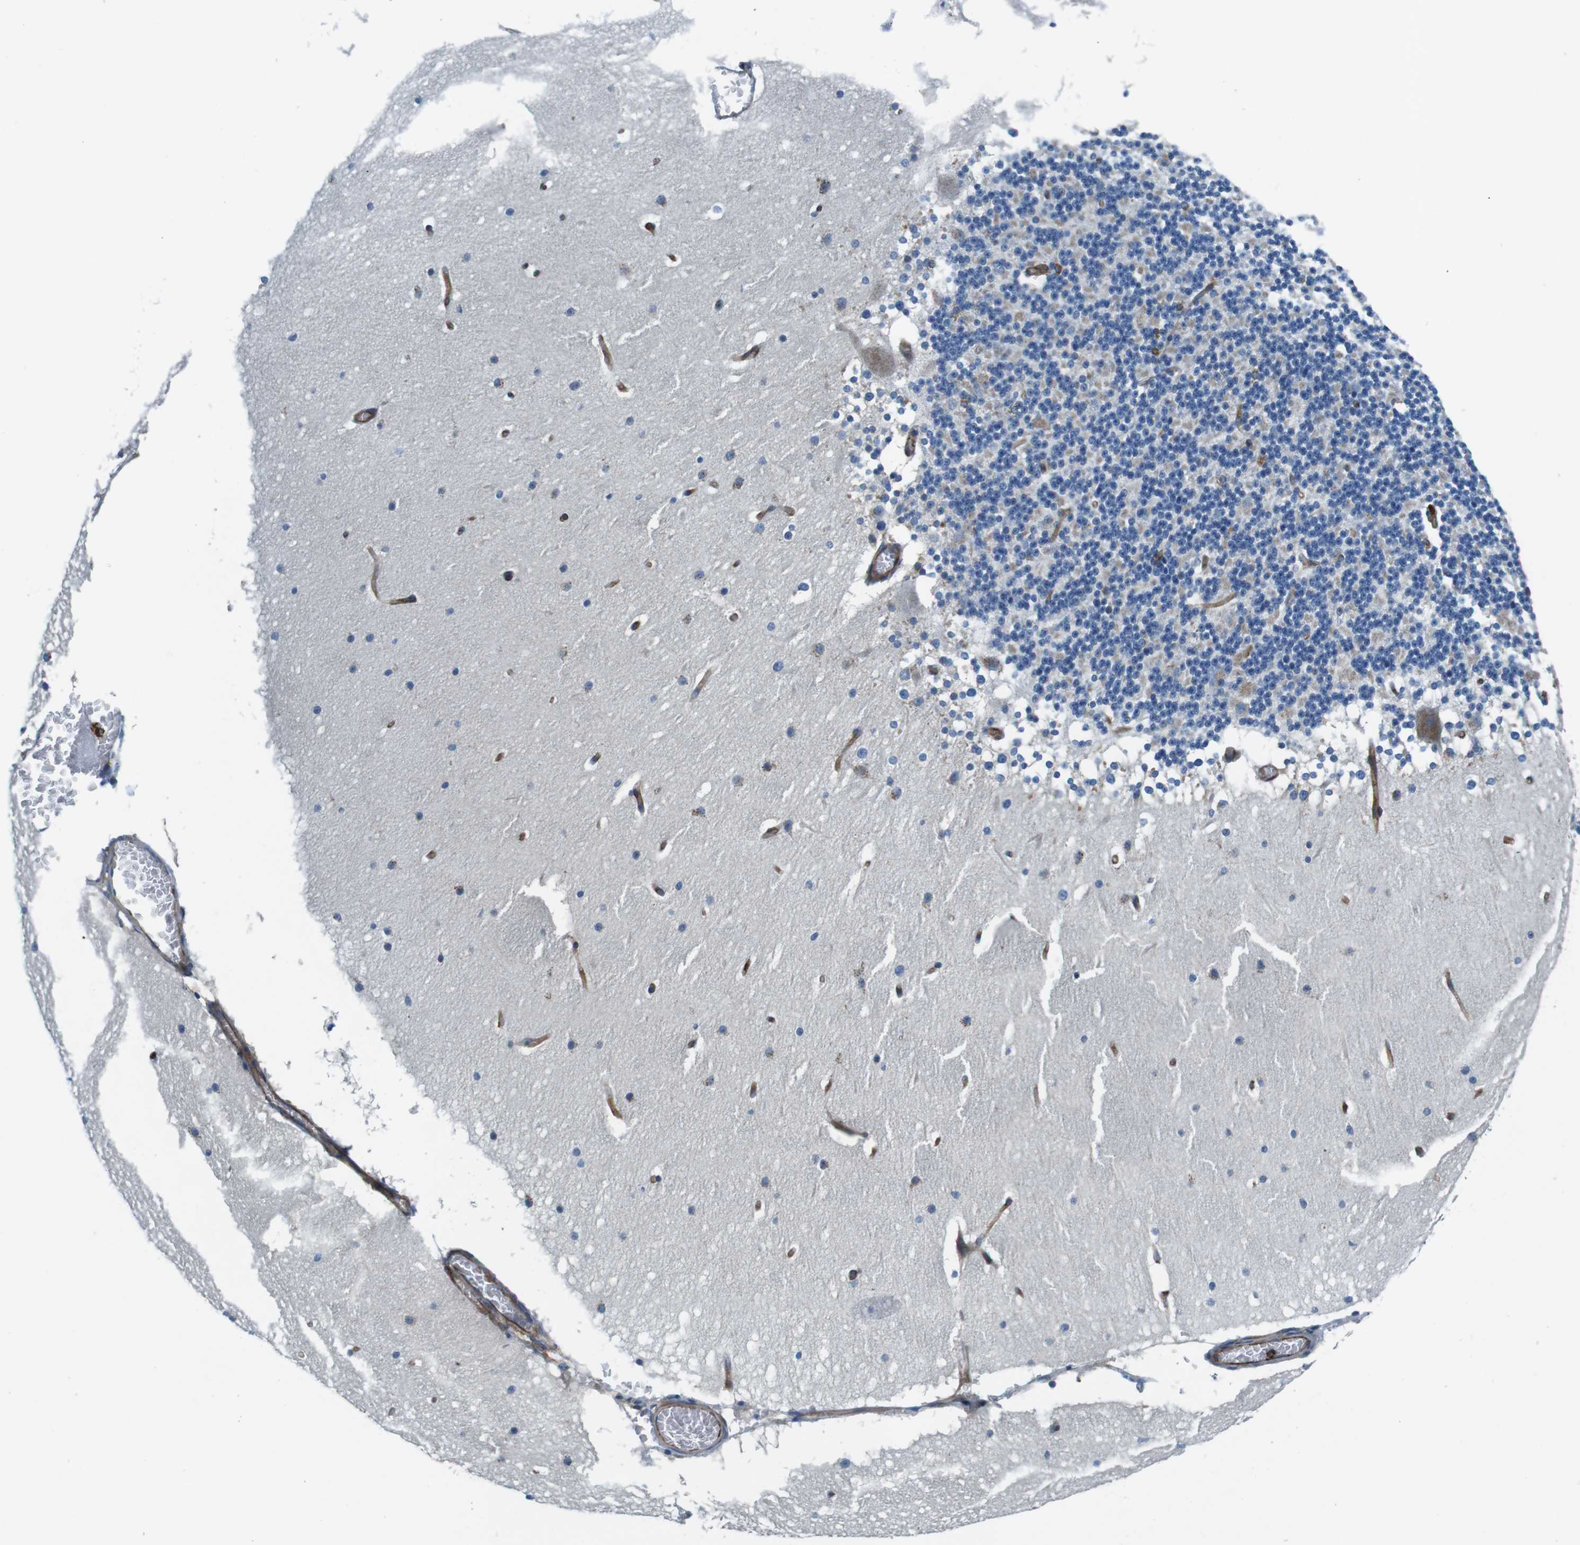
{"staining": {"intensity": "weak", "quantity": "<25%", "location": "cytoplasmic/membranous"}, "tissue": "cerebellum", "cell_type": "Cells in granular layer", "image_type": "normal", "snomed": [{"axis": "morphology", "description": "Normal tissue, NOS"}, {"axis": "topography", "description": "Cerebellum"}], "caption": "Immunohistochemical staining of benign cerebellum demonstrates no significant positivity in cells in granular layer.", "gene": "EMP2", "patient": {"sex": "female", "age": 19}}